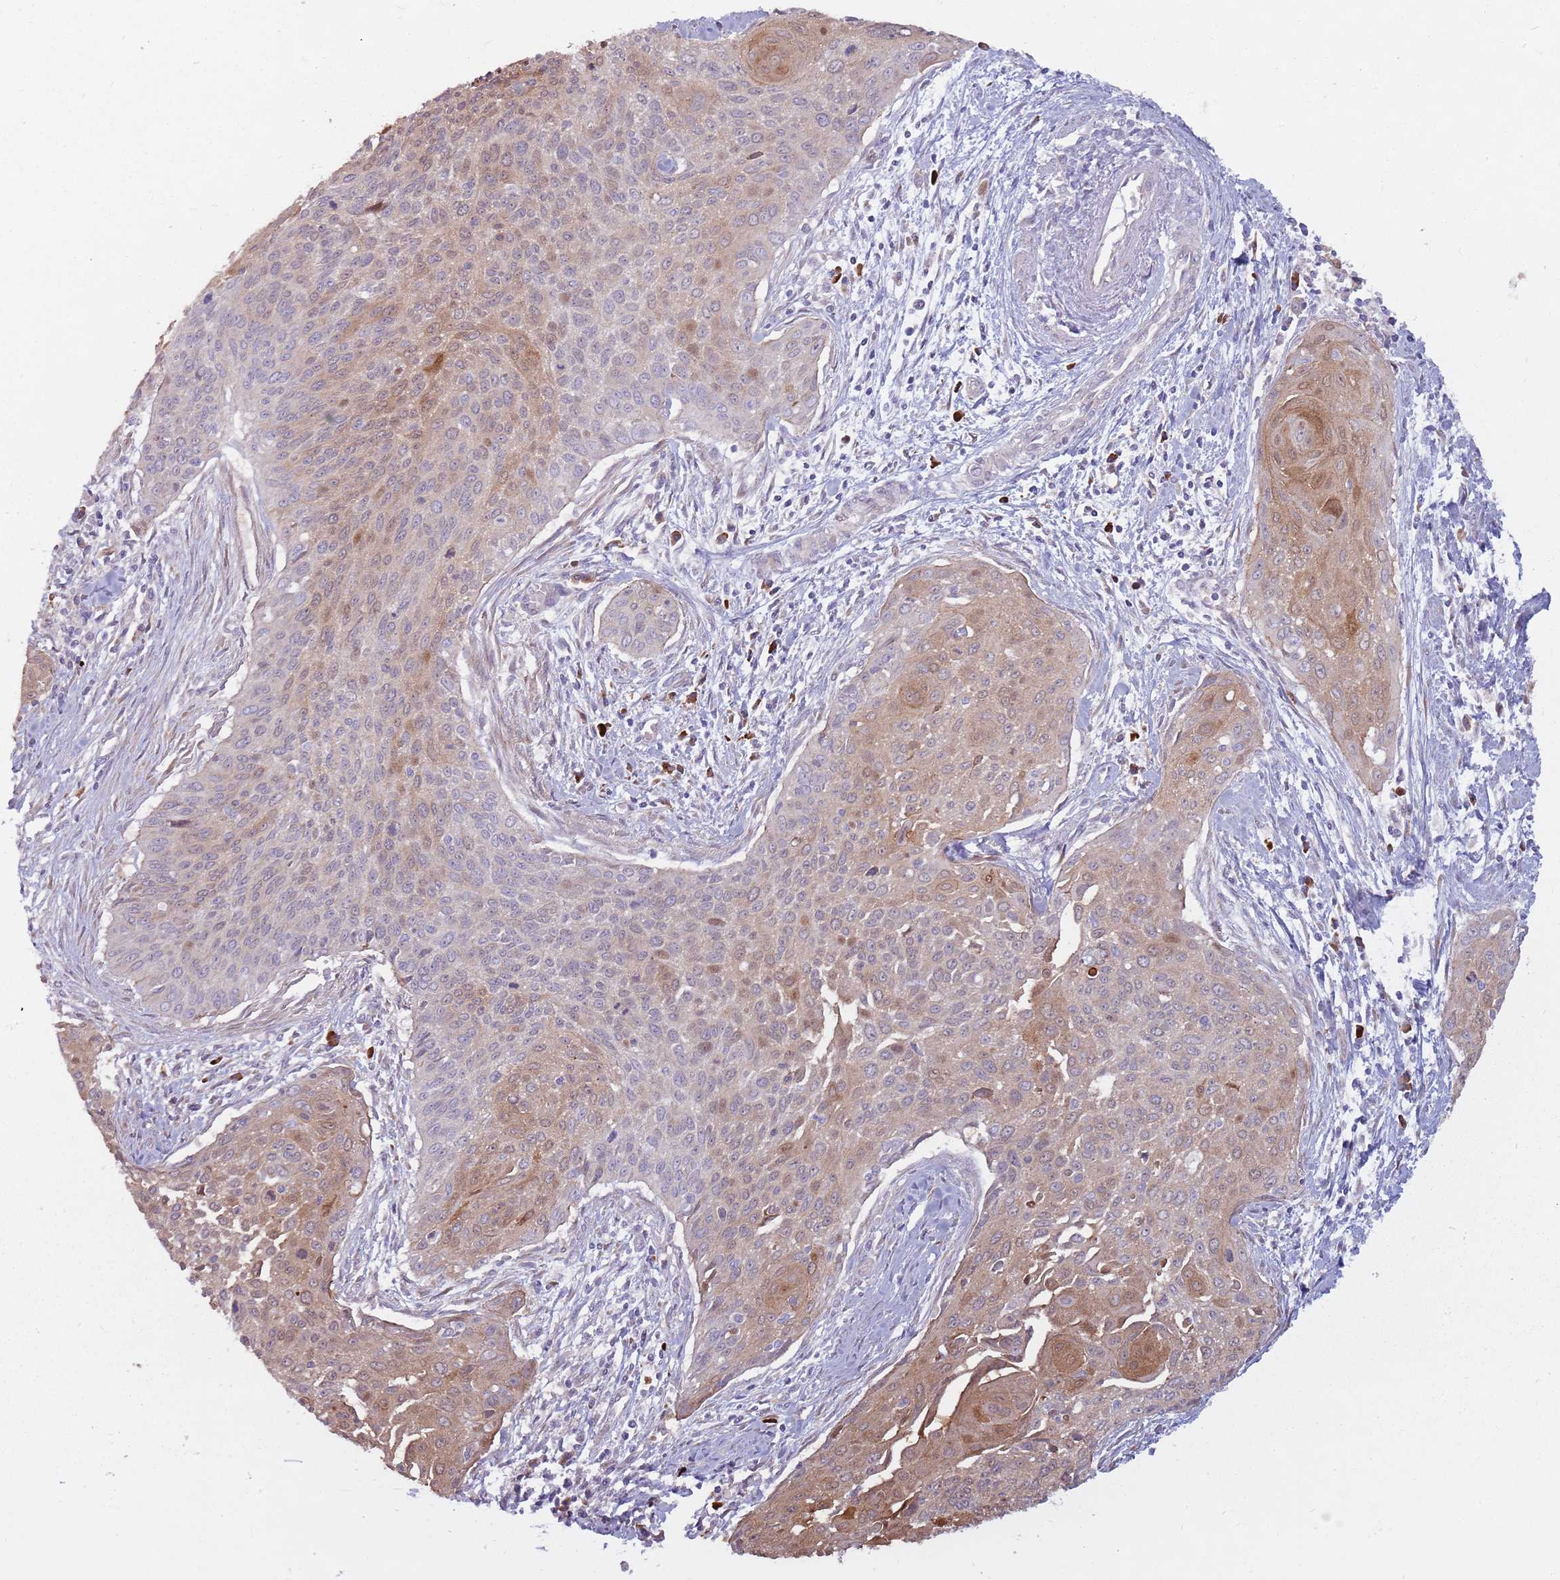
{"staining": {"intensity": "moderate", "quantity": "25%-75%", "location": "cytoplasmic/membranous"}, "tissue": "cervical cancer", "cell_type": "Tumor cells", "image_type": "cancer", "snomed": [{"axis": "morphology", "description": "Squamous cell carcinoma, NOS"}, {"axis": "topography", "description": "Cervix"}], "caption": "Tumor cells demonstrate medium levels of moderate cytoplasmic/membranous expression in about 25%-75% of cells in cervical cancer. Using DAB (brown) and hematoxylin (blue) stains, captured at high magnification using brightfield microscopy.", "gene": "CCDC150", "patient": {"sex": "female", "age": 55}}